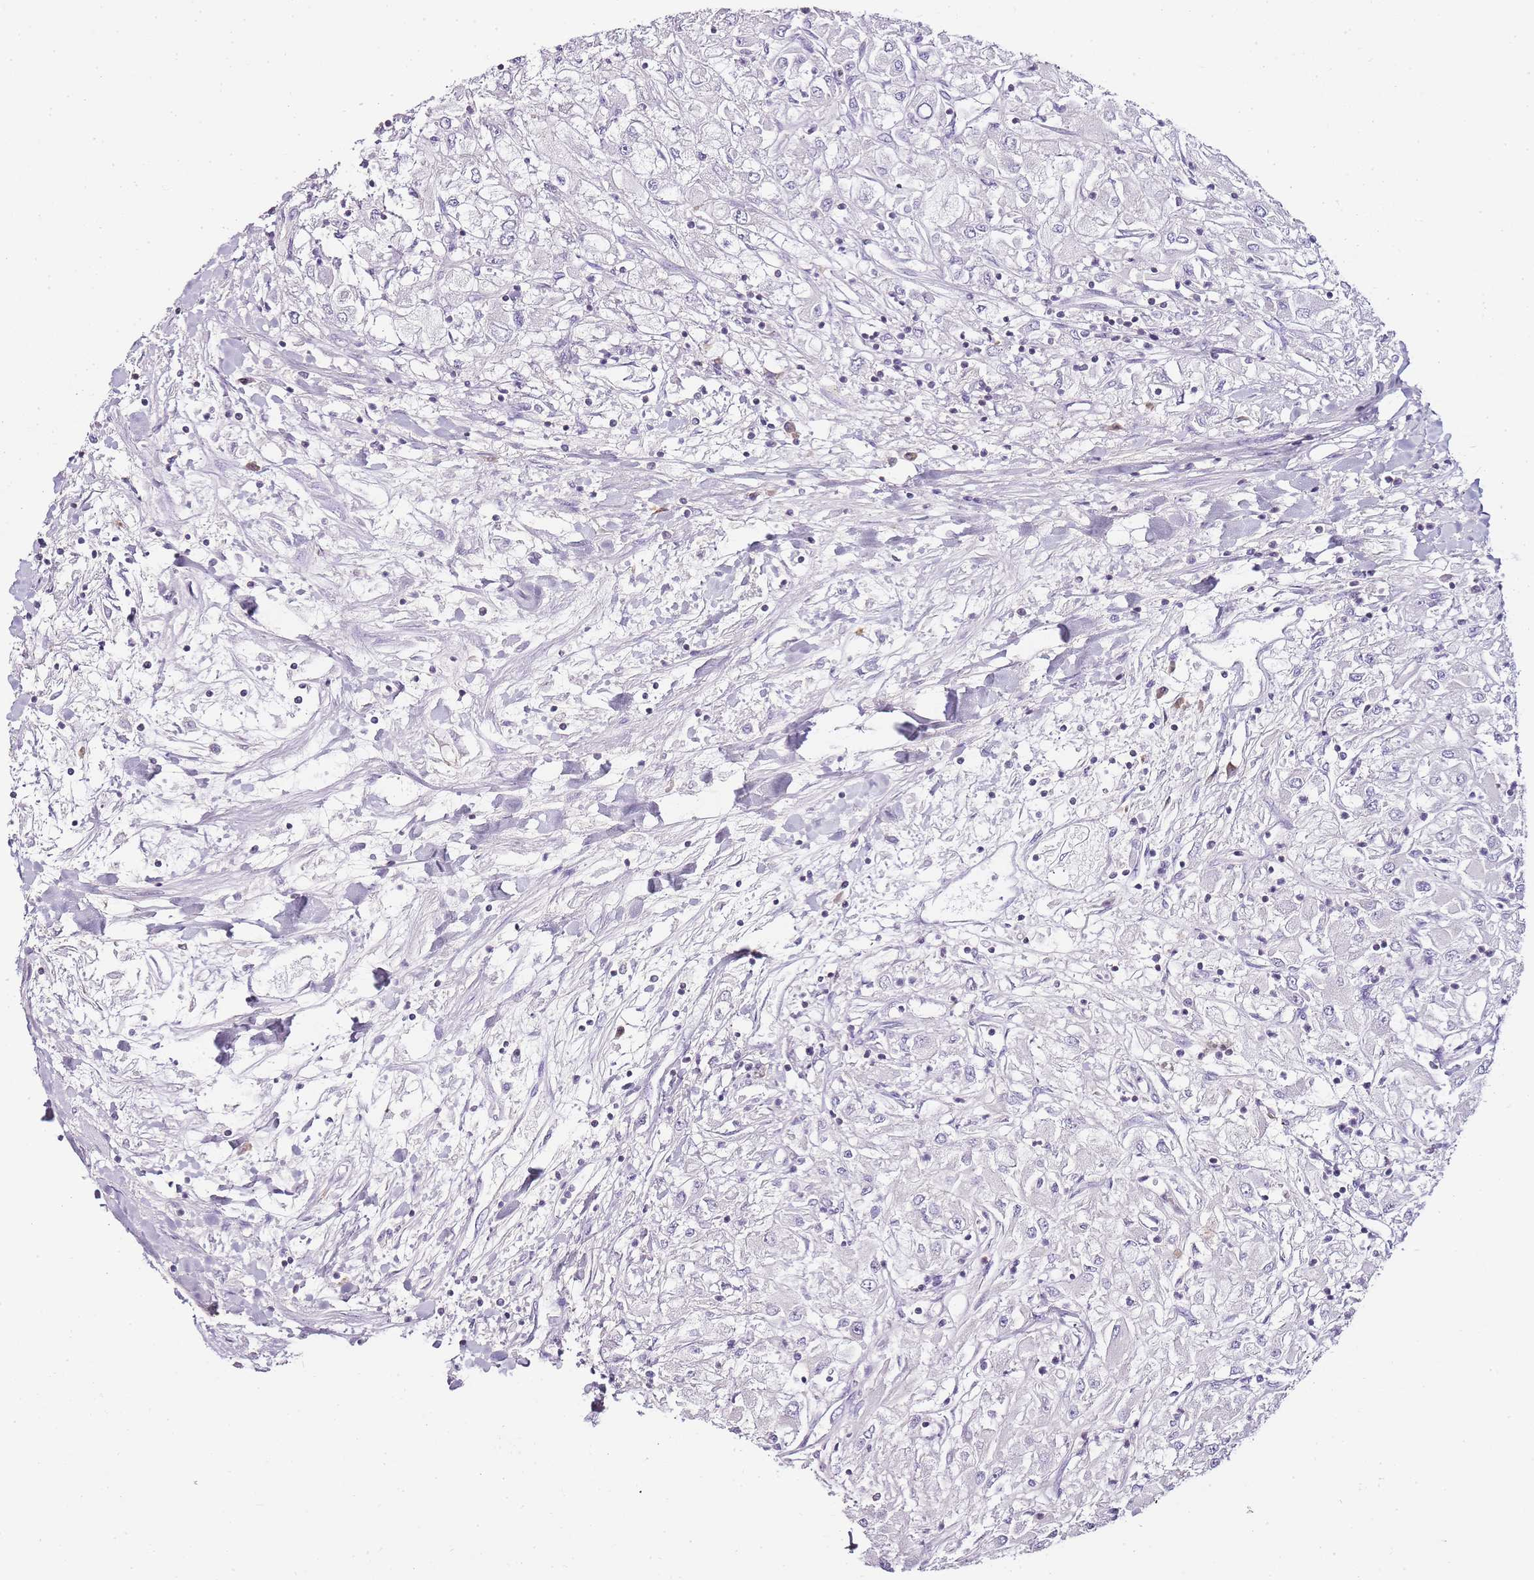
{"staining": {"intensity": "negative", "quantity": "none", "location": "none"}, "tissue": "renal cancer", "cell_type": "Tumor cells", "image_type": "cancer", "snomed": [{"axis": "morphology", "description": "Adenocarcinoma, NOS"}, {"axis": "topography", "description": "Kidney"}], "caption": "Tumor cells are negative for brown protein staining in renal cancer. (DAB immunohistochemistry visualized using brightfield microscopy, high magnification).", "gene": "ZBP1", "patient": {"sex": "male", "age": 80}}